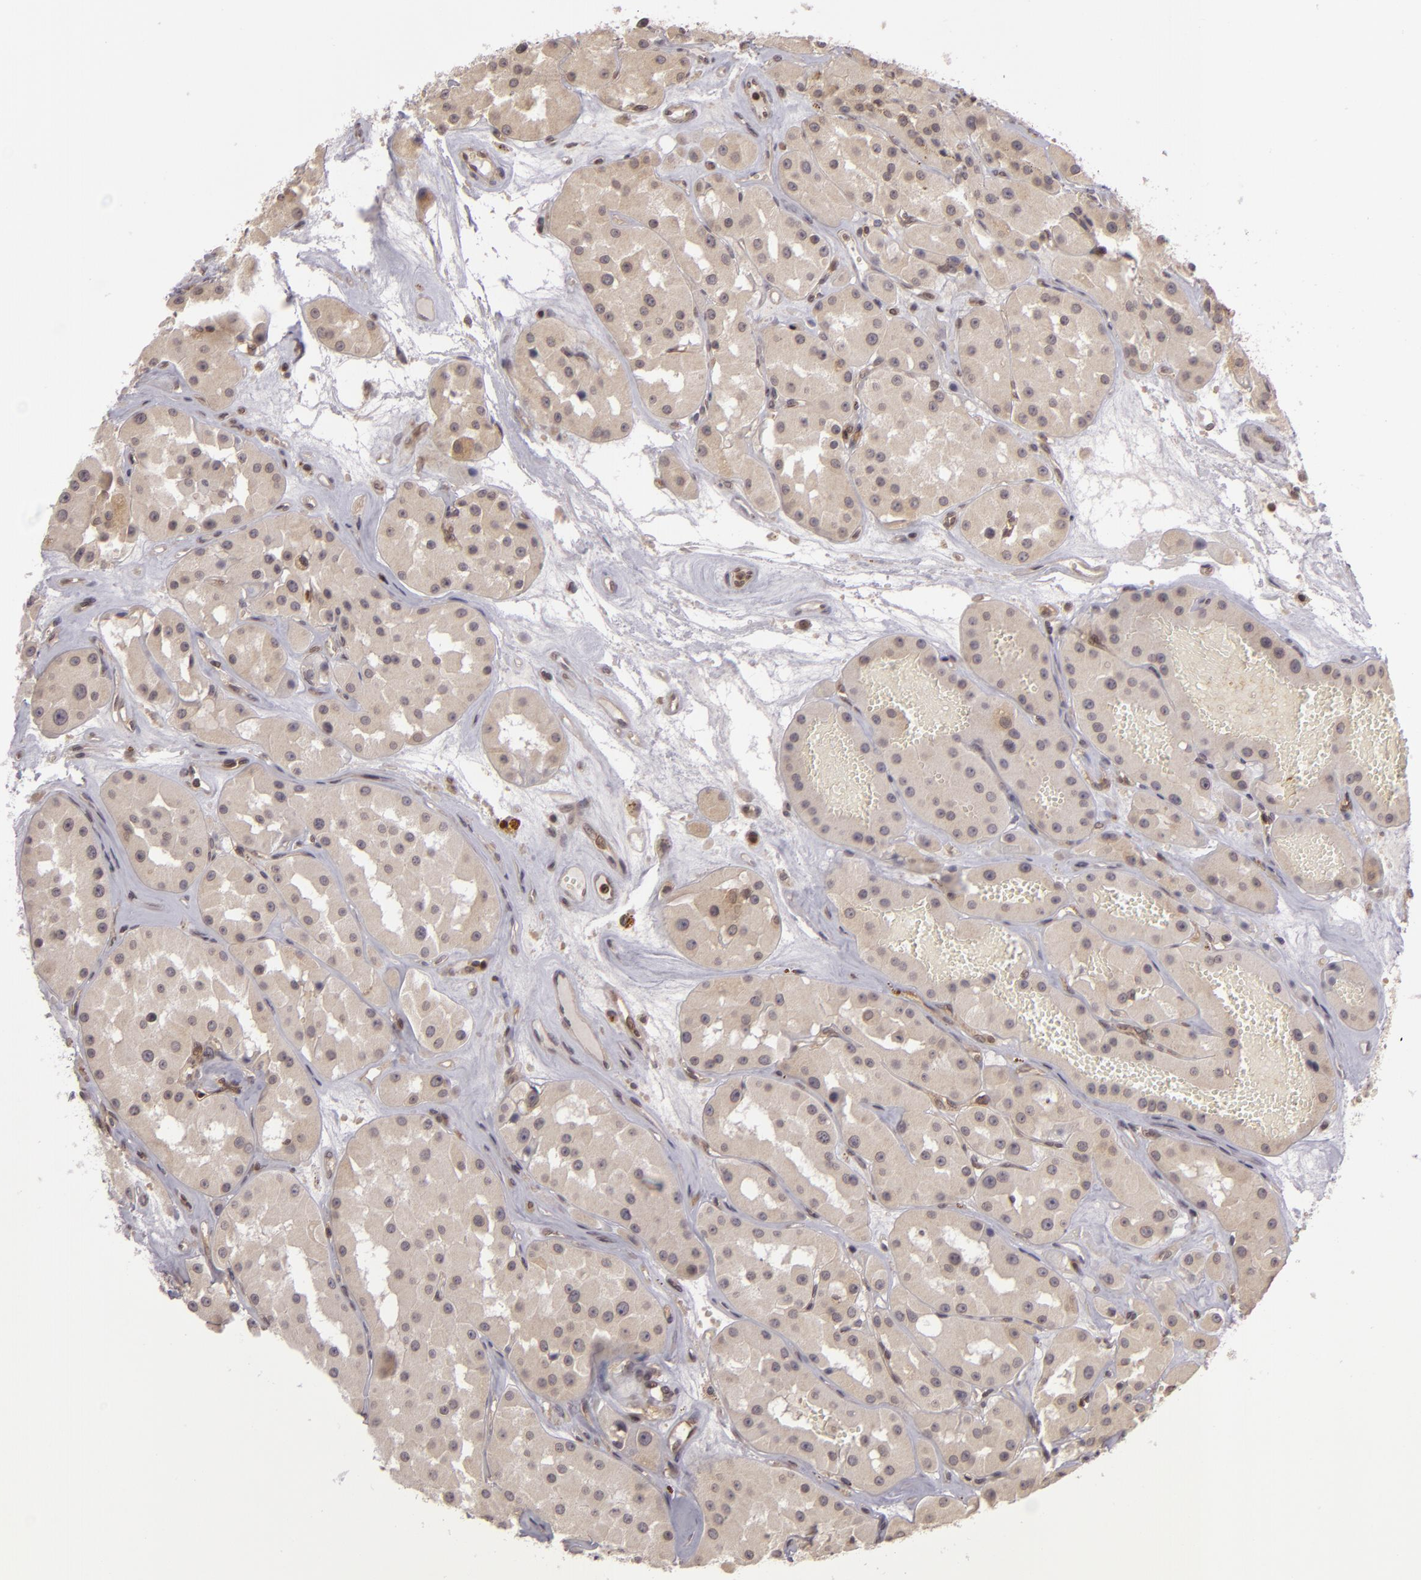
{"staining": {"intensity": "weak", "quantity": "25%-75%", "location": "cytoplasmic/membranous"}, "tissue": "renal cancer", "cell_type": "Tumor cells", "image_type": "cancer", "snomed": [{"axis": "morphology", "description": "Adenocarcinoma, uncertain malignant potential"}, {"axis": "topography", "description": "Kidney"}], "caption": "Immunohistochemical staining of human renal adenocarcinoma,  uncertain malignant potential displays weak cytoplasmic/membranous protein positivity in about 25%-75% of tumor cells.", "gene": "ZBTB33", "patient": {"sex": "male", "age": 63}}